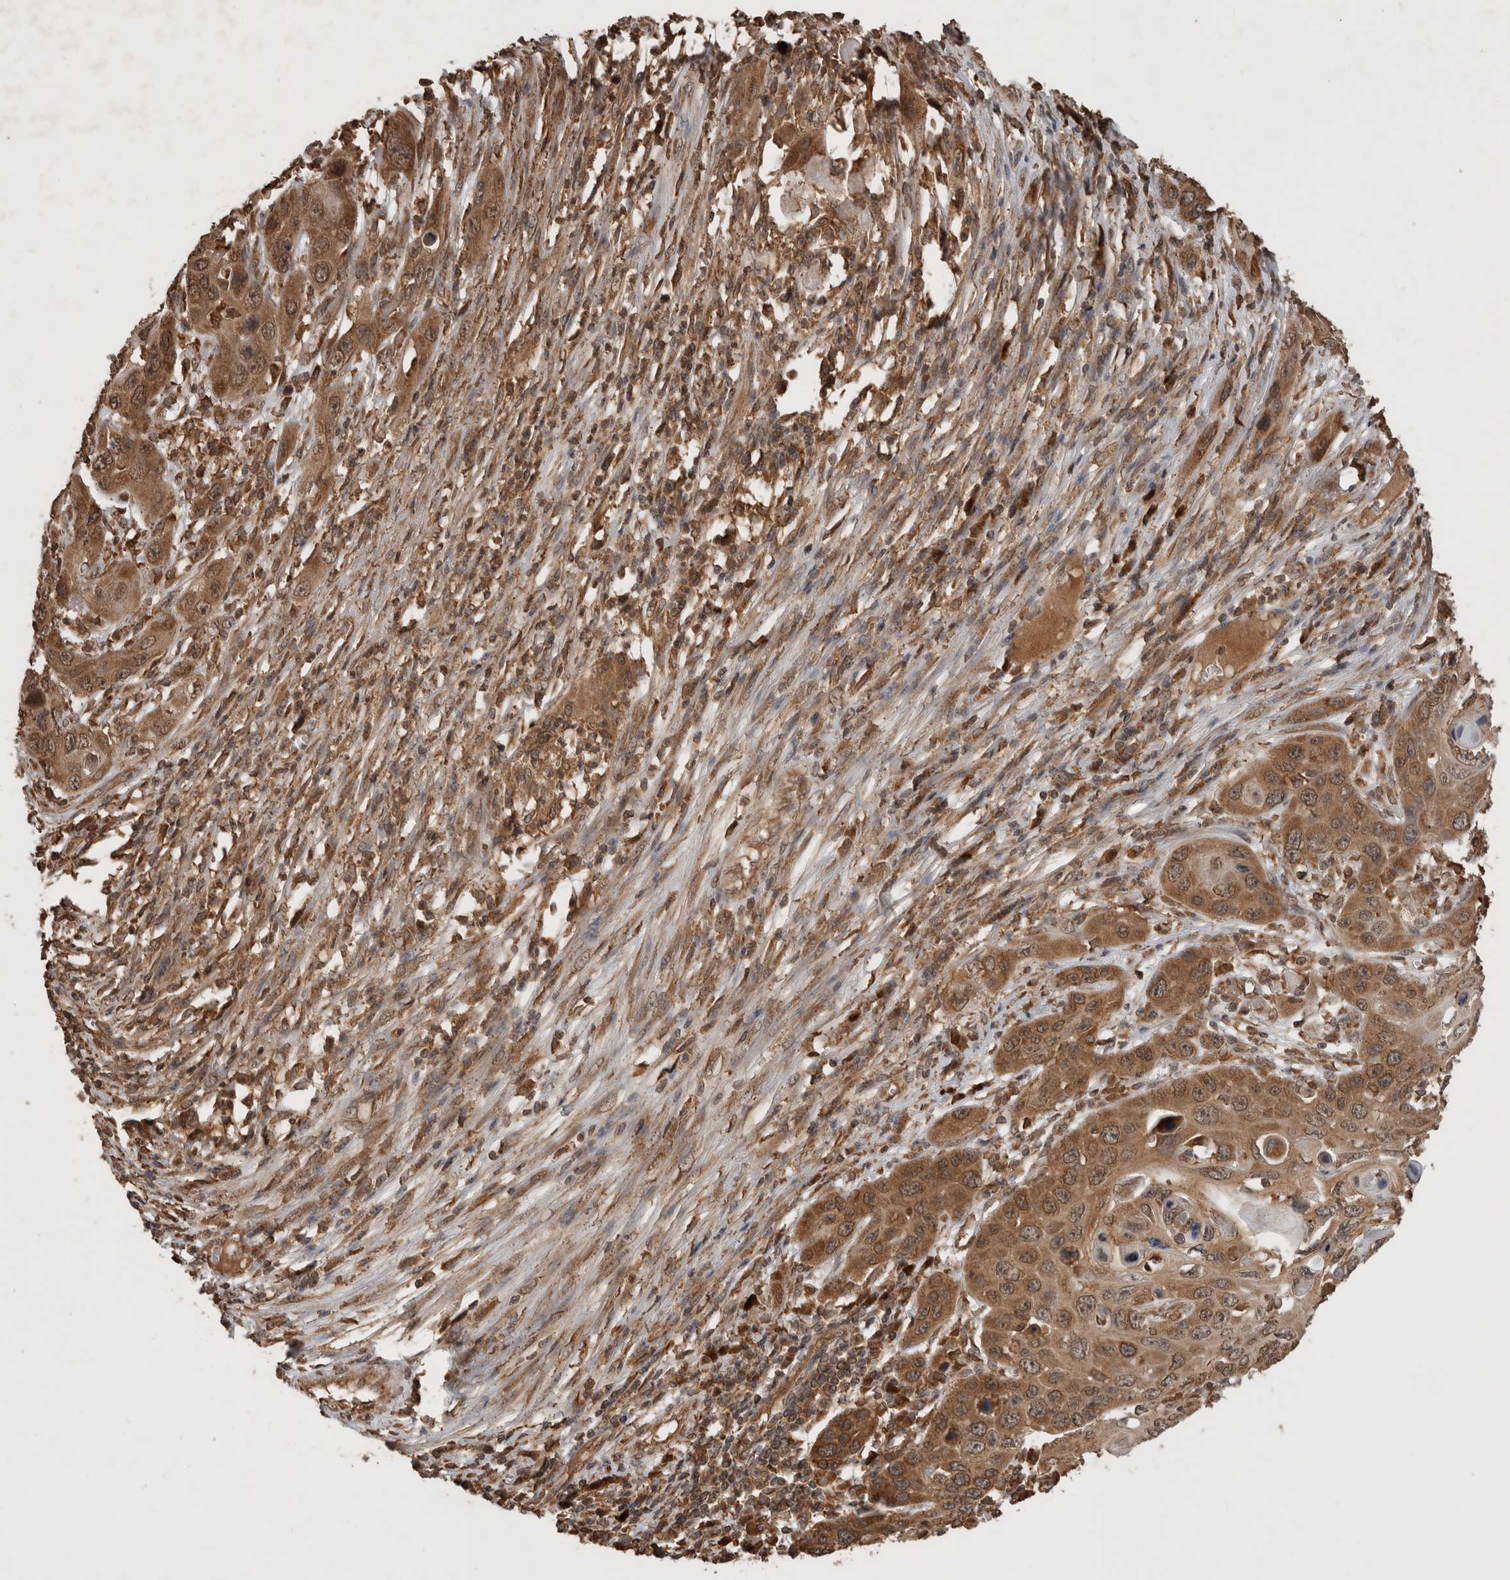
{"staining": {"intensity": "moderate", "quantity": ">75%", "location": "cytoplasmic/membranous,nuclear"}, "tissue": "skin cancer", "cell_type": "Tumor cells", "image_type": "cancer", "snomed": [{"axis": "morphology", "description": "Squamous cell carcinoma, NOS"}, {"axis": "topography", "description": "Skin"}], "caption": "Brown immunohistochemical staining in human skin cancer reveals moderate cytoplasmic/membranous and nuclear staining in approximately >75% of tumor cells. The staining is performed using DAB brown chromogen to label protein expression. The nuclei are counter-stained blue using hematoxylin.", "gene": "OTUD7B", "patient": {"sex": "male", "age": 55}}